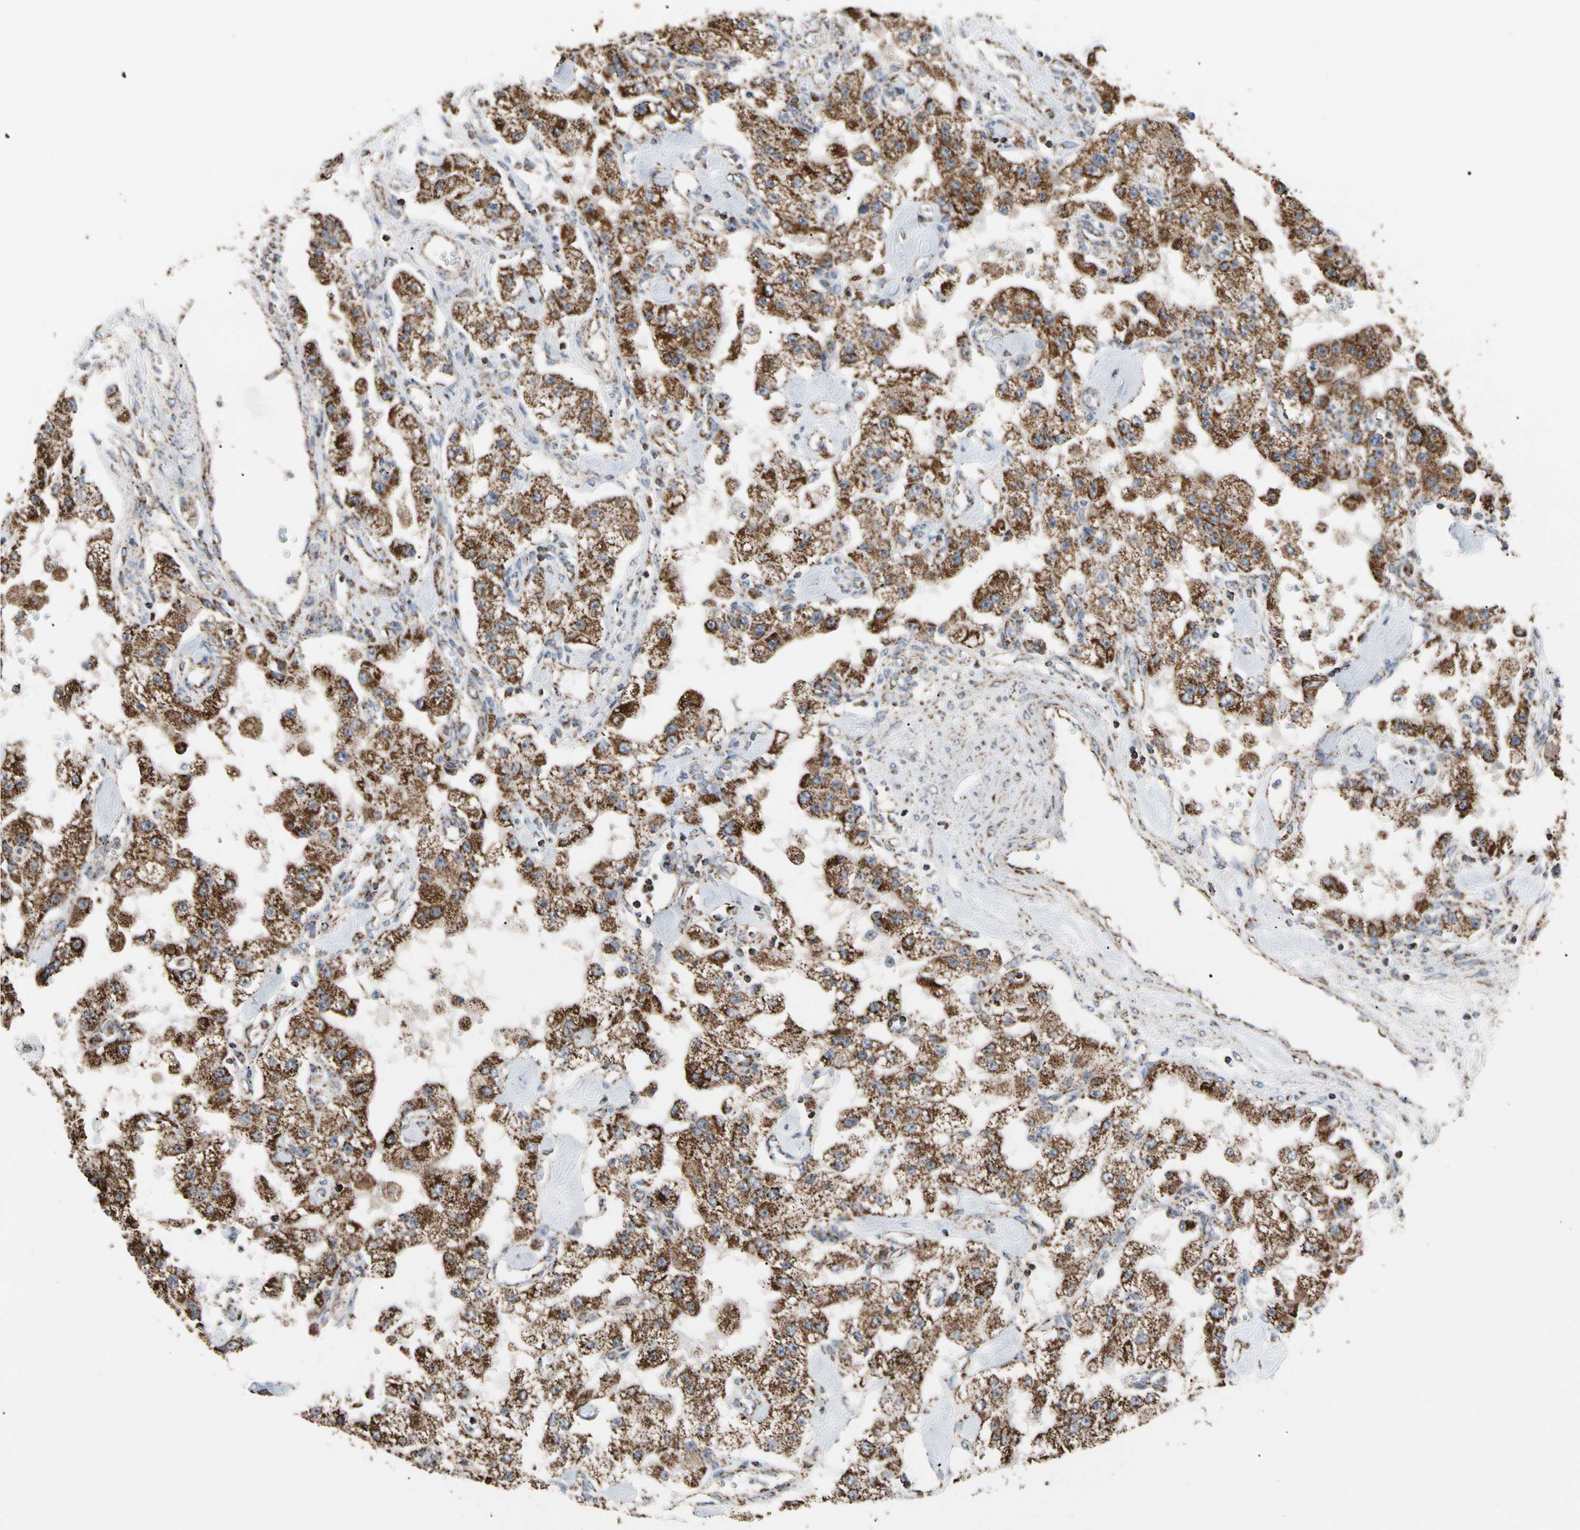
{"staining": {"intensity": "strong", "quantity": ">75%", "location": "cytoplasmic/membranous"}, "tissue": "carcinoid", "cell_type": "Tumor cells", "image_type": "cancer", "snomed": [{"axis": "morphology", "description": "Carcinoid, malignant, NOS"}, {"axis": "topography", "description": "Pancreas"}], "caption": "Immunohistochemistry (IHC) of human carcinoid reveals high levels of strong cytoplasmic/membranous positivity in approximately >75% of tumor cells.", "gene": "FAM110B", "patient": {"sex": "male", "age": 41}}